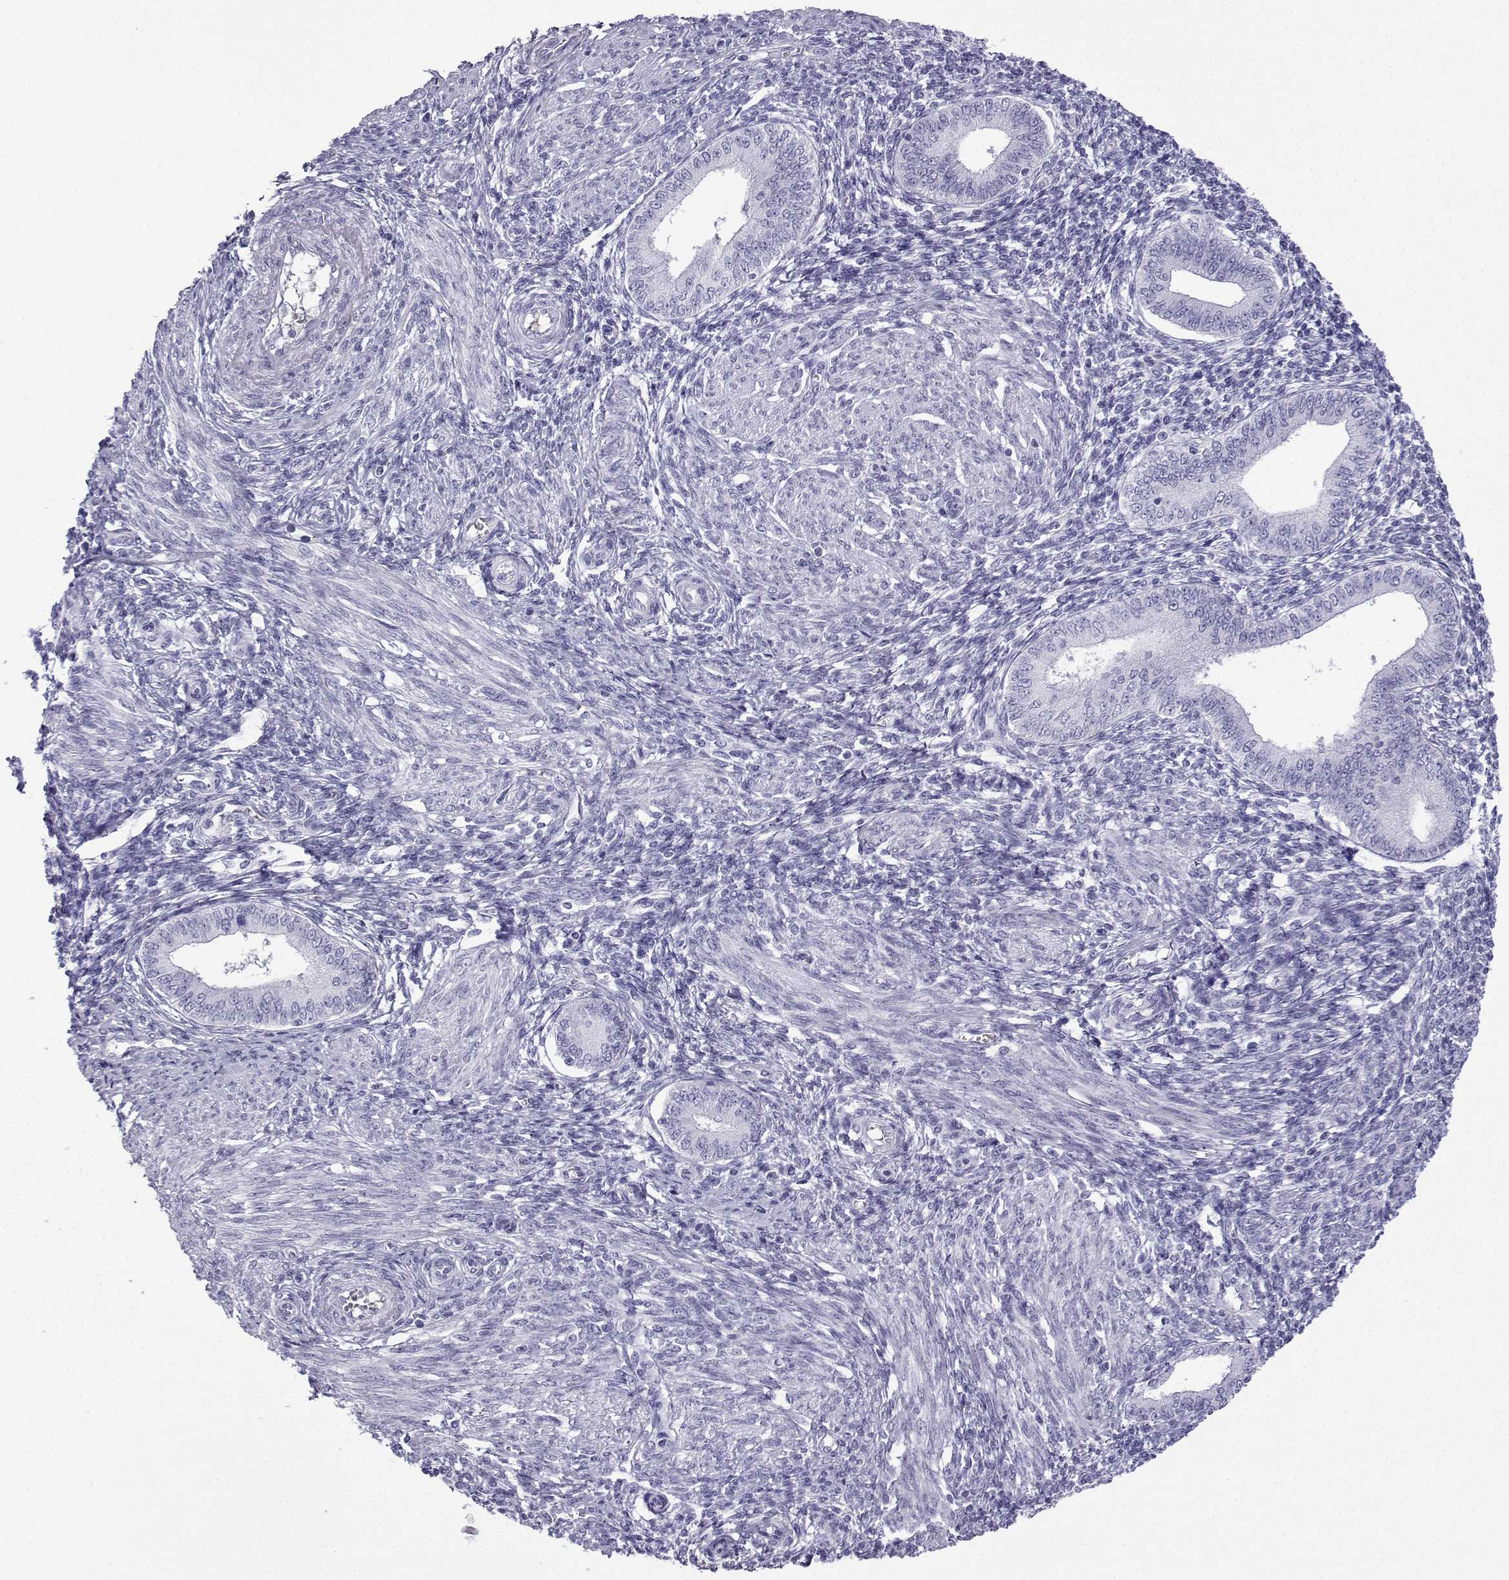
{"staining": {"intensity": "negative", "quantity": "none", "location": "none"}, "tissue": "endometrium", "cell_type": "Cells in endometrial stroma", "image_type": "normal", "snomed": [{"axis": "morphology", "description": "Normal tissue, NOS"}, {"axis": "topography", "description": "Endometrium"}], "caption": "Immunohistochemistry of normal endometrium reveals no expression in cells in endometrial stroma.", "gene": "TRIM46", "patient": {"sex": "female", "age": 42}}